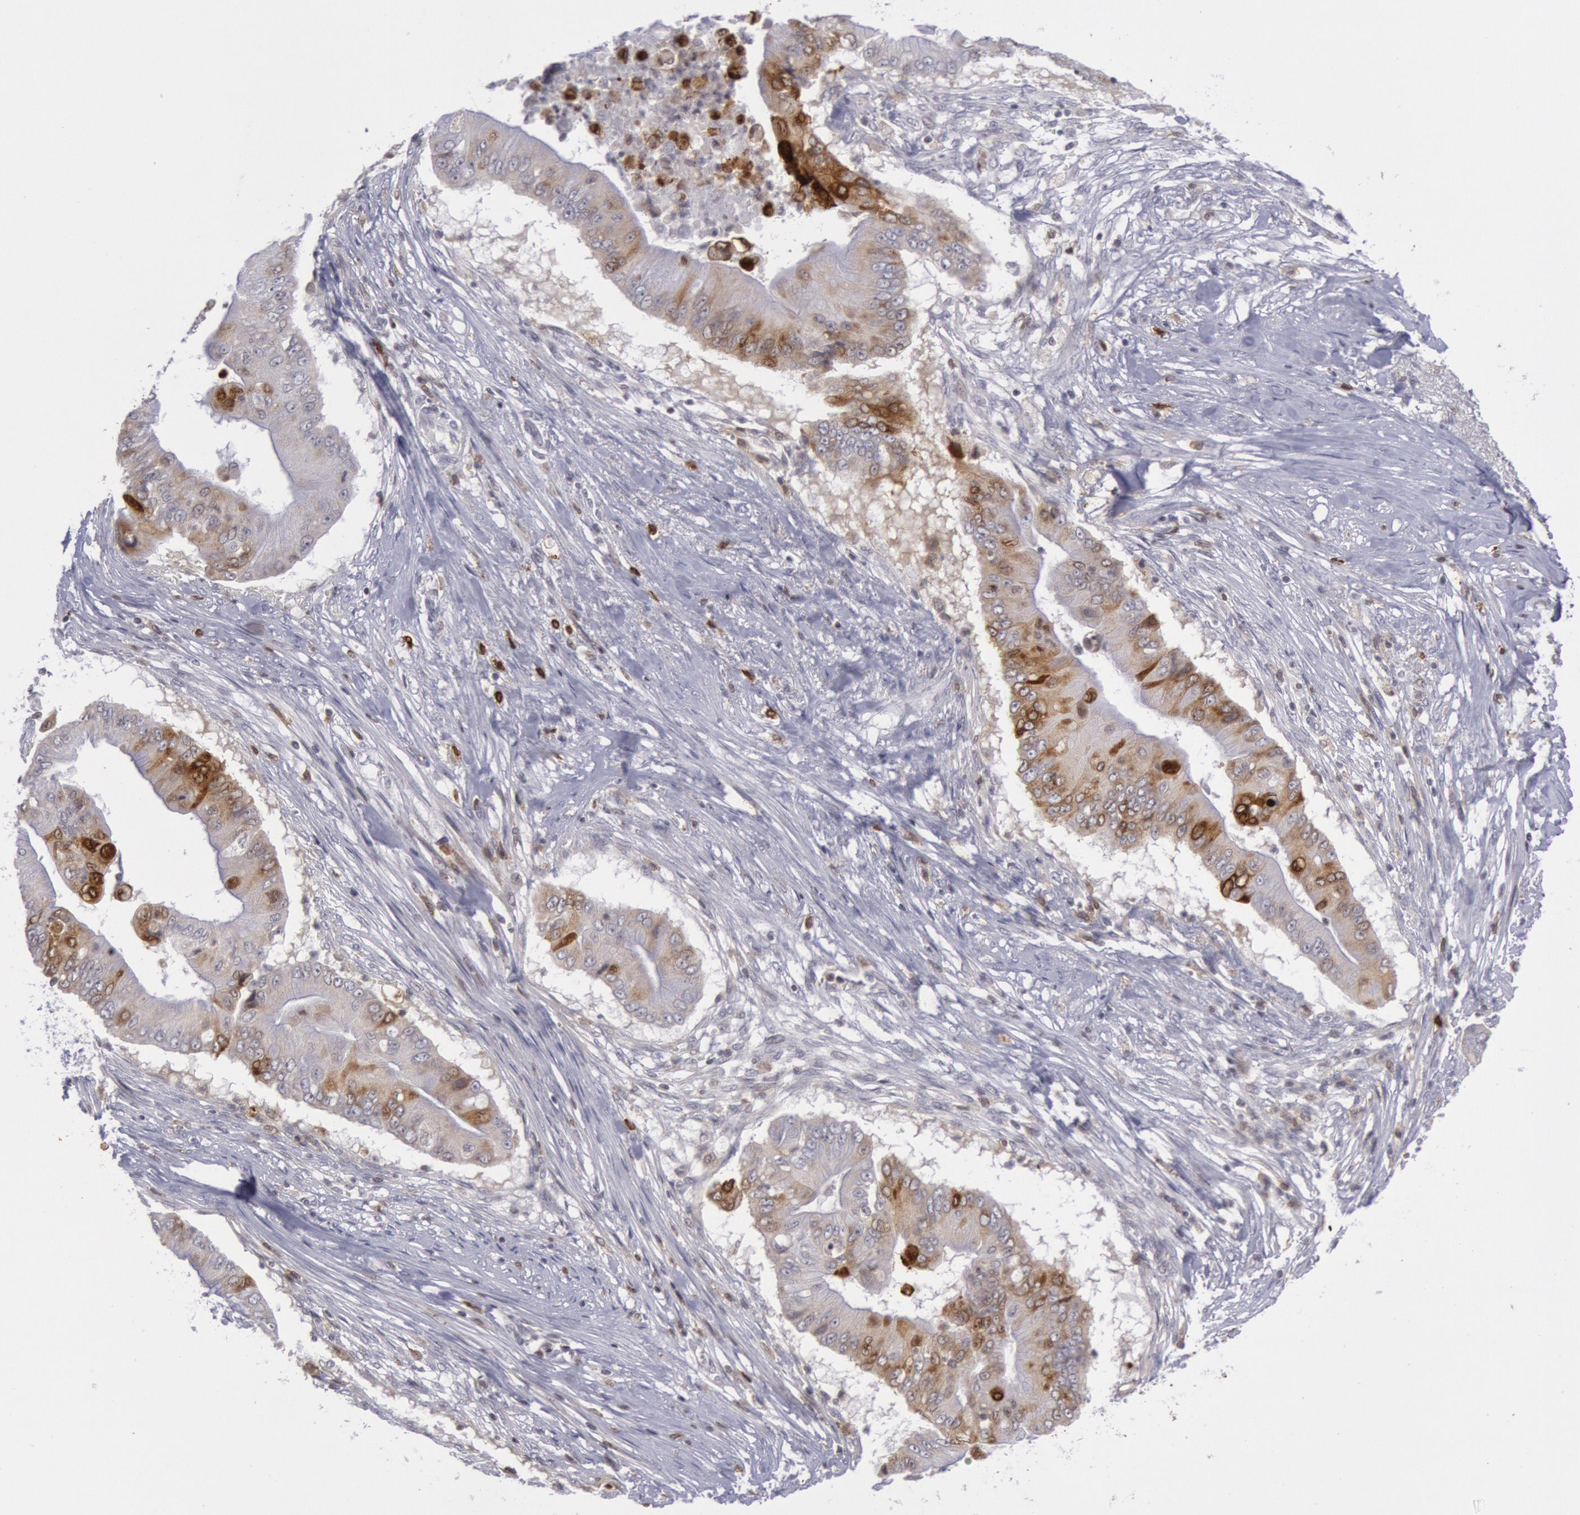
{"staining": {"intensity": "moderate", "quantity": "<25%", "location": "cytoplasmic/membranous"}, "tissue": "pancreatic cancer", "cell_type": "Tumor cells", "image_type": "cancer", "snomed": [{"axis": "morphology", "description": "Adenocarcinoma, NOS"}, {"axis": "topography", "description": "Pancreas"}], "caption": "Human adenocarcinoma (pancreatic) stained with a protein marker shows moderate staining in tumor cells.", "gene": "PTGS2", "patient": {"sex": "male", "age": 62}}